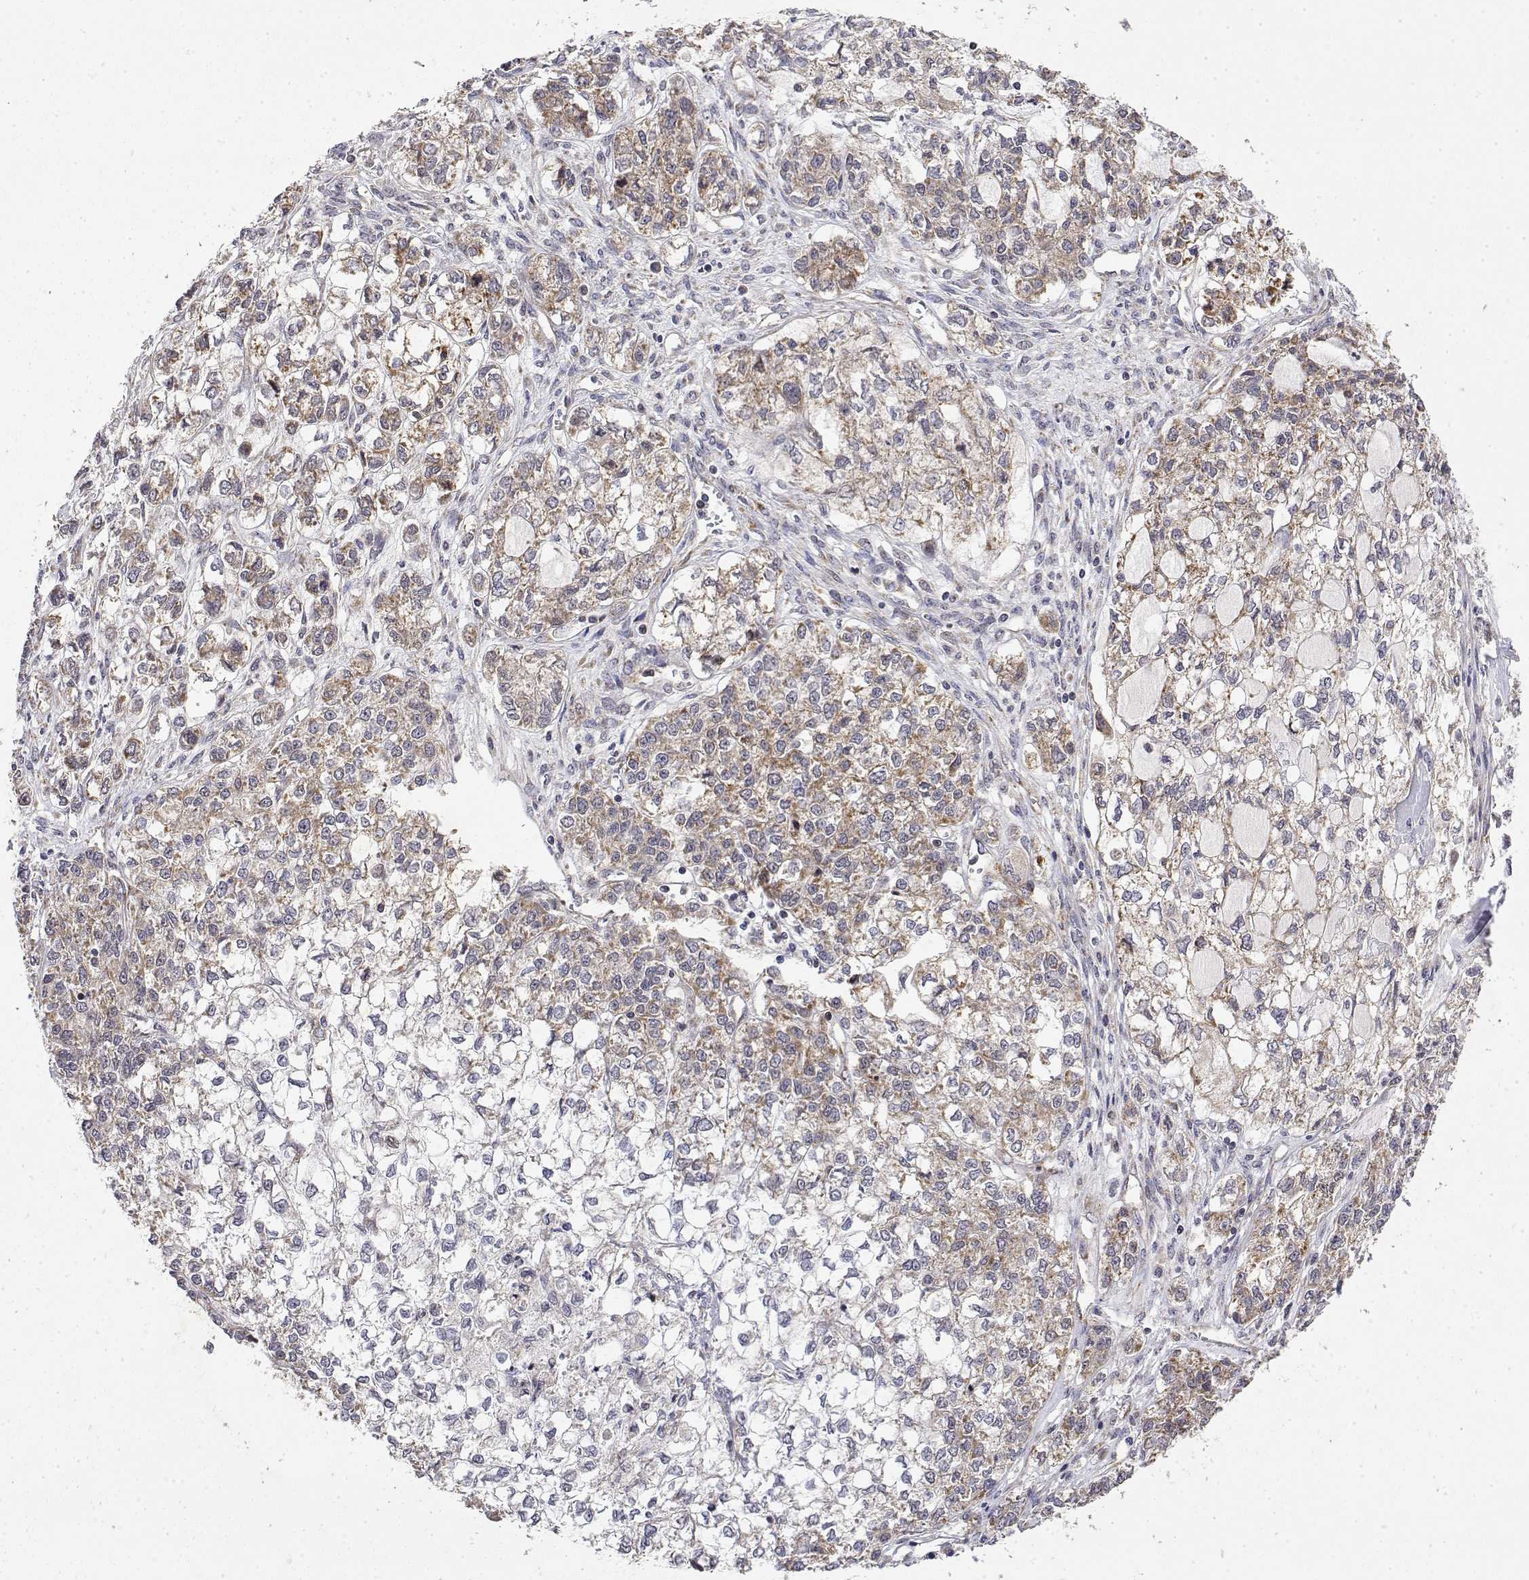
{"staining": {"intensity": "moderate", "quantity": ">75%", "location": "cytoplasmic/membranous"}, "tissue": "ovarian cancer", "cell_type": "Tumor cells", "image_type": "cancer", "snomed": [{"axis": "morphology", "description": "Carcinoma, endometroid"}, {"axis": "topography", "description": "Ovary"}], "caption": "IHC (DAB) staining of ovarian cancer (endometroid carcinoma) reveals moderate cytoplasmic/membranous protein positivity in approximately >75% of tumor cells.", "gene": "GADD45GIP1", "patient": {"sex": "female", "age": 64}}